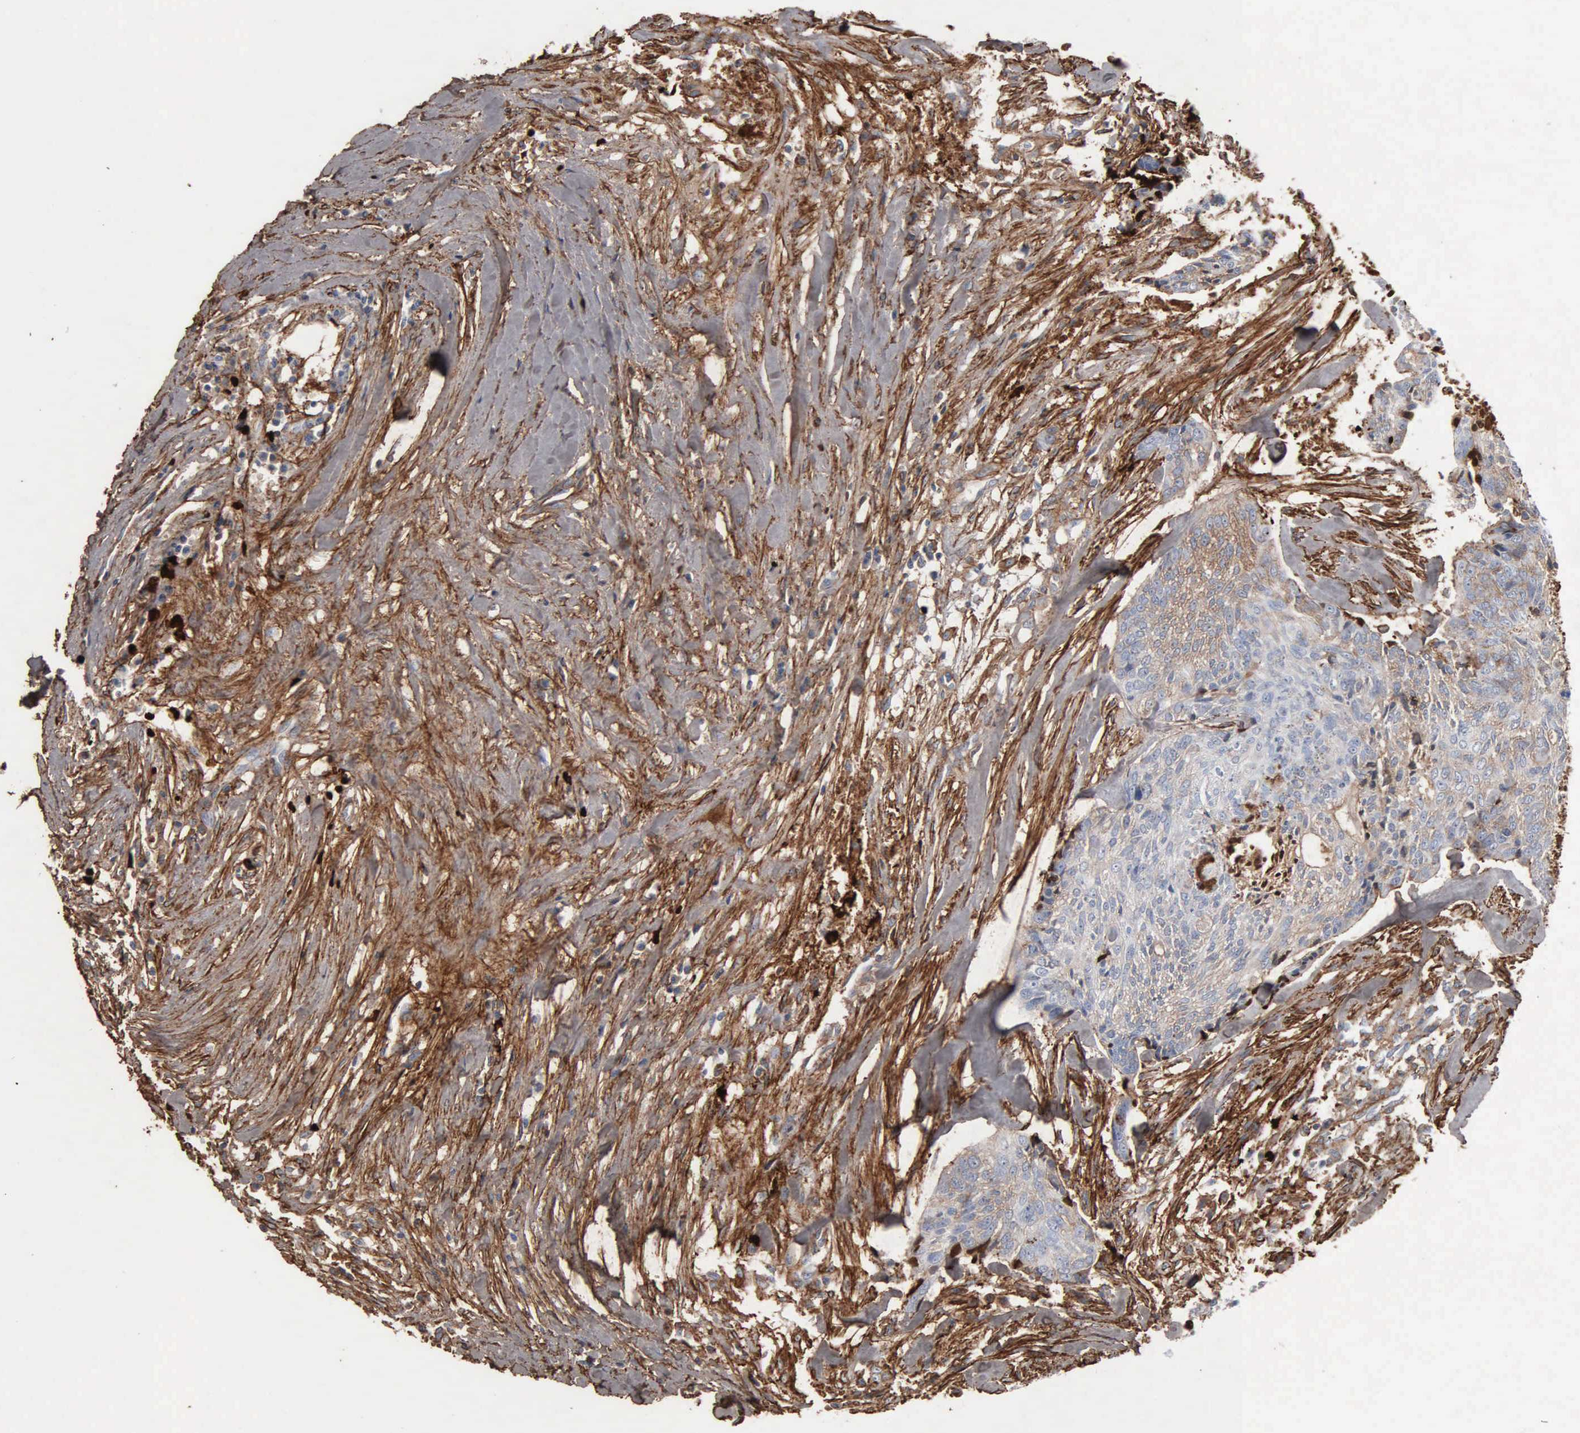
{"staining": {"intensity": "weak", "quantity": "25%-75%", "location": "cytoplasmic/membranous"}, "tissue": "head and neck cancer", "cell_type": "Tumor cells", "image_type": "cancer", "snomed": [{"axis": "morphology", "description": "Squamous cell carcinoma, NOS"}, {"axis": "topography", "description": "Salivary gland"}, {"axis": "topography", "description": "Head-Neck"}], "caption": "Human head and neck cancer stained with a protein marker demonstrates weak staining in tumor cells.", "gene": "FN1", "patient": {"sex": "male", "age": 70}}